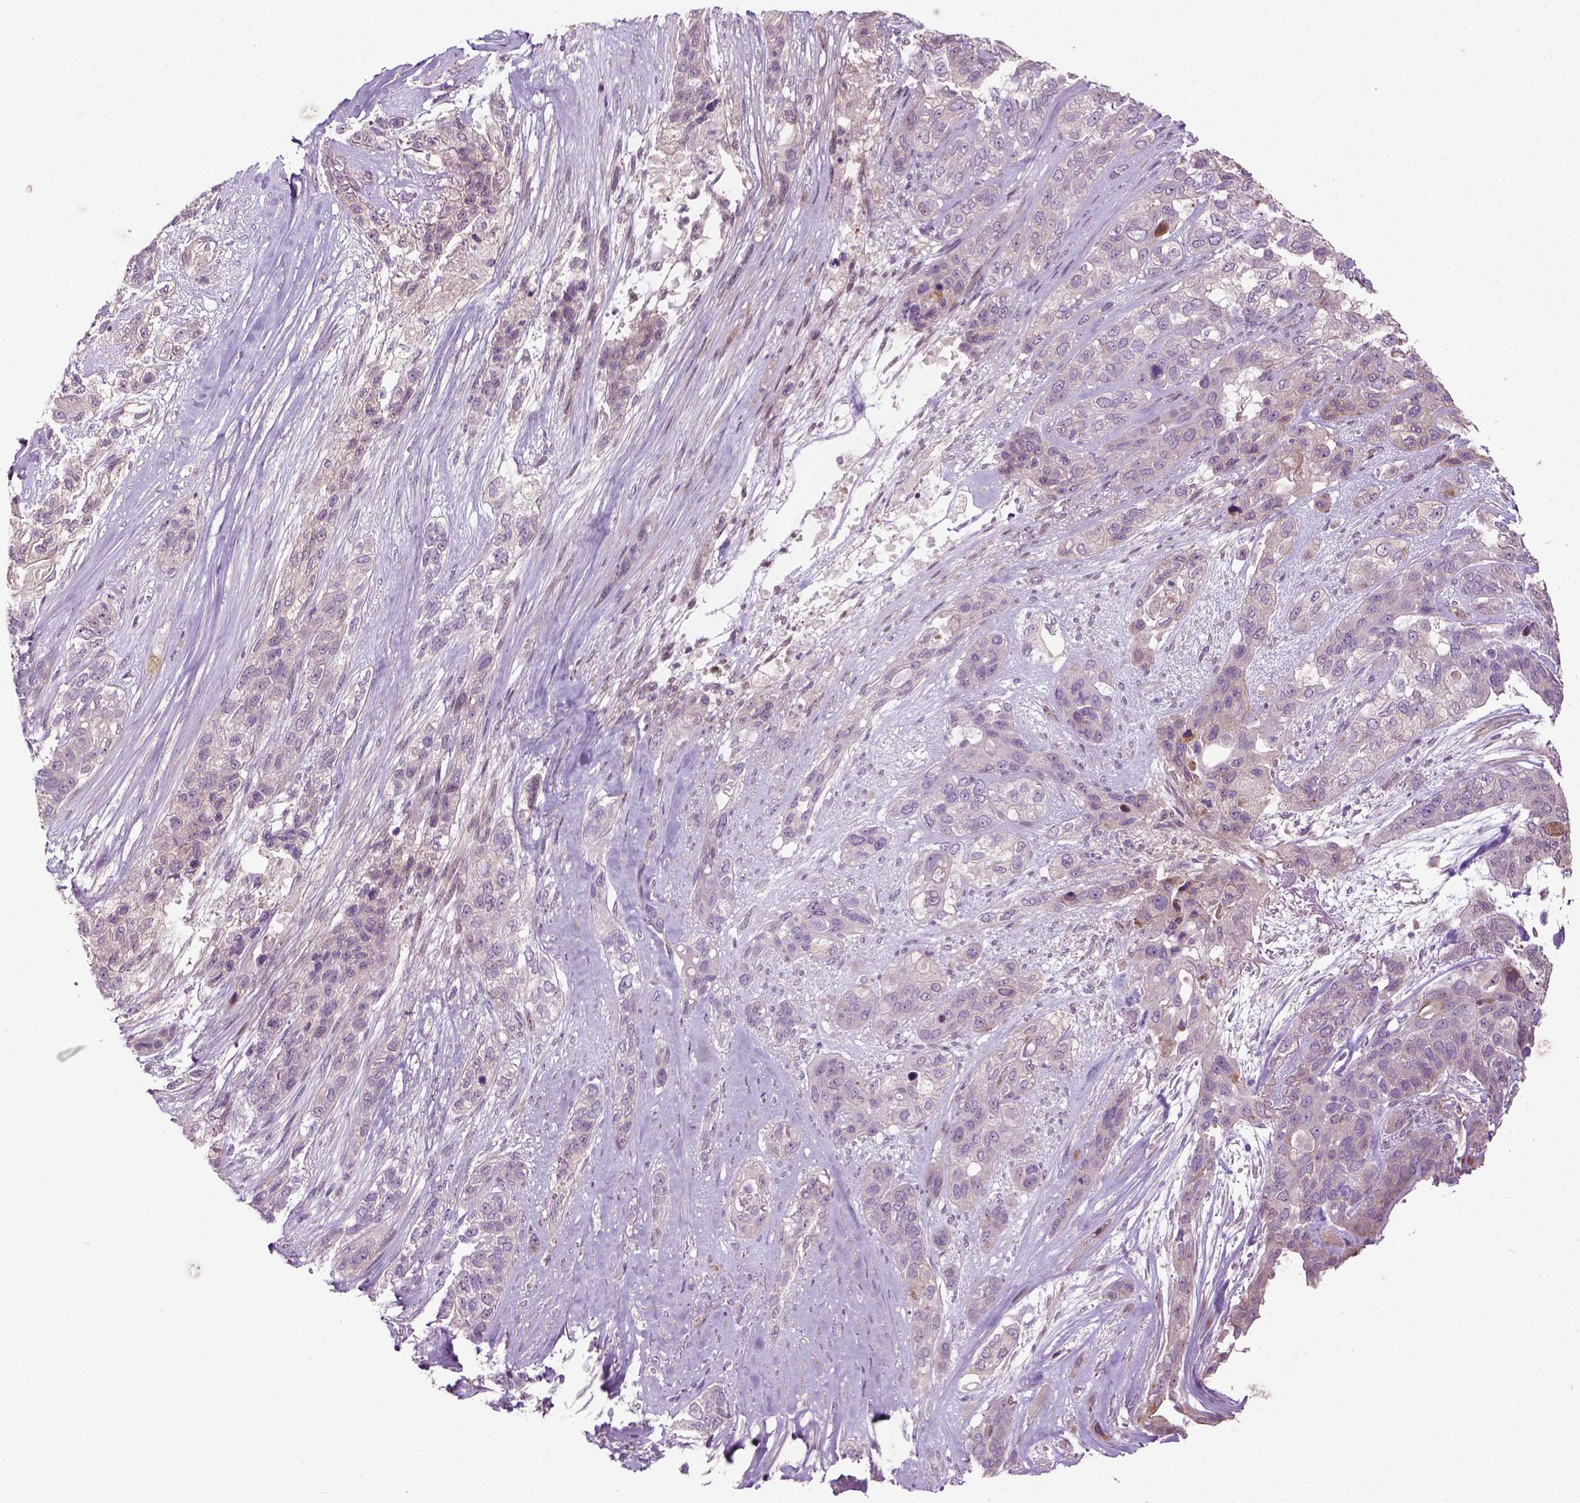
{"staining": {"intensity": "negative", "quantity": "none", "location": "none"}, "tissue": "lung cancer", "cell_type": "Tumor cells", "image_type": "cancer", "snomed": [{"axis": "morphology", "description": "Squamous cell carcinoma, NOS"}, {"axis": "topography", "description": "Lung"}], "caption": "DAB immunohistochemical staining of human squamous cell carcinoma (lung) exhibits no significant staining in tumor cells.", "gene": "PKP3", "patient": {"sex": "female", "age": 70}}